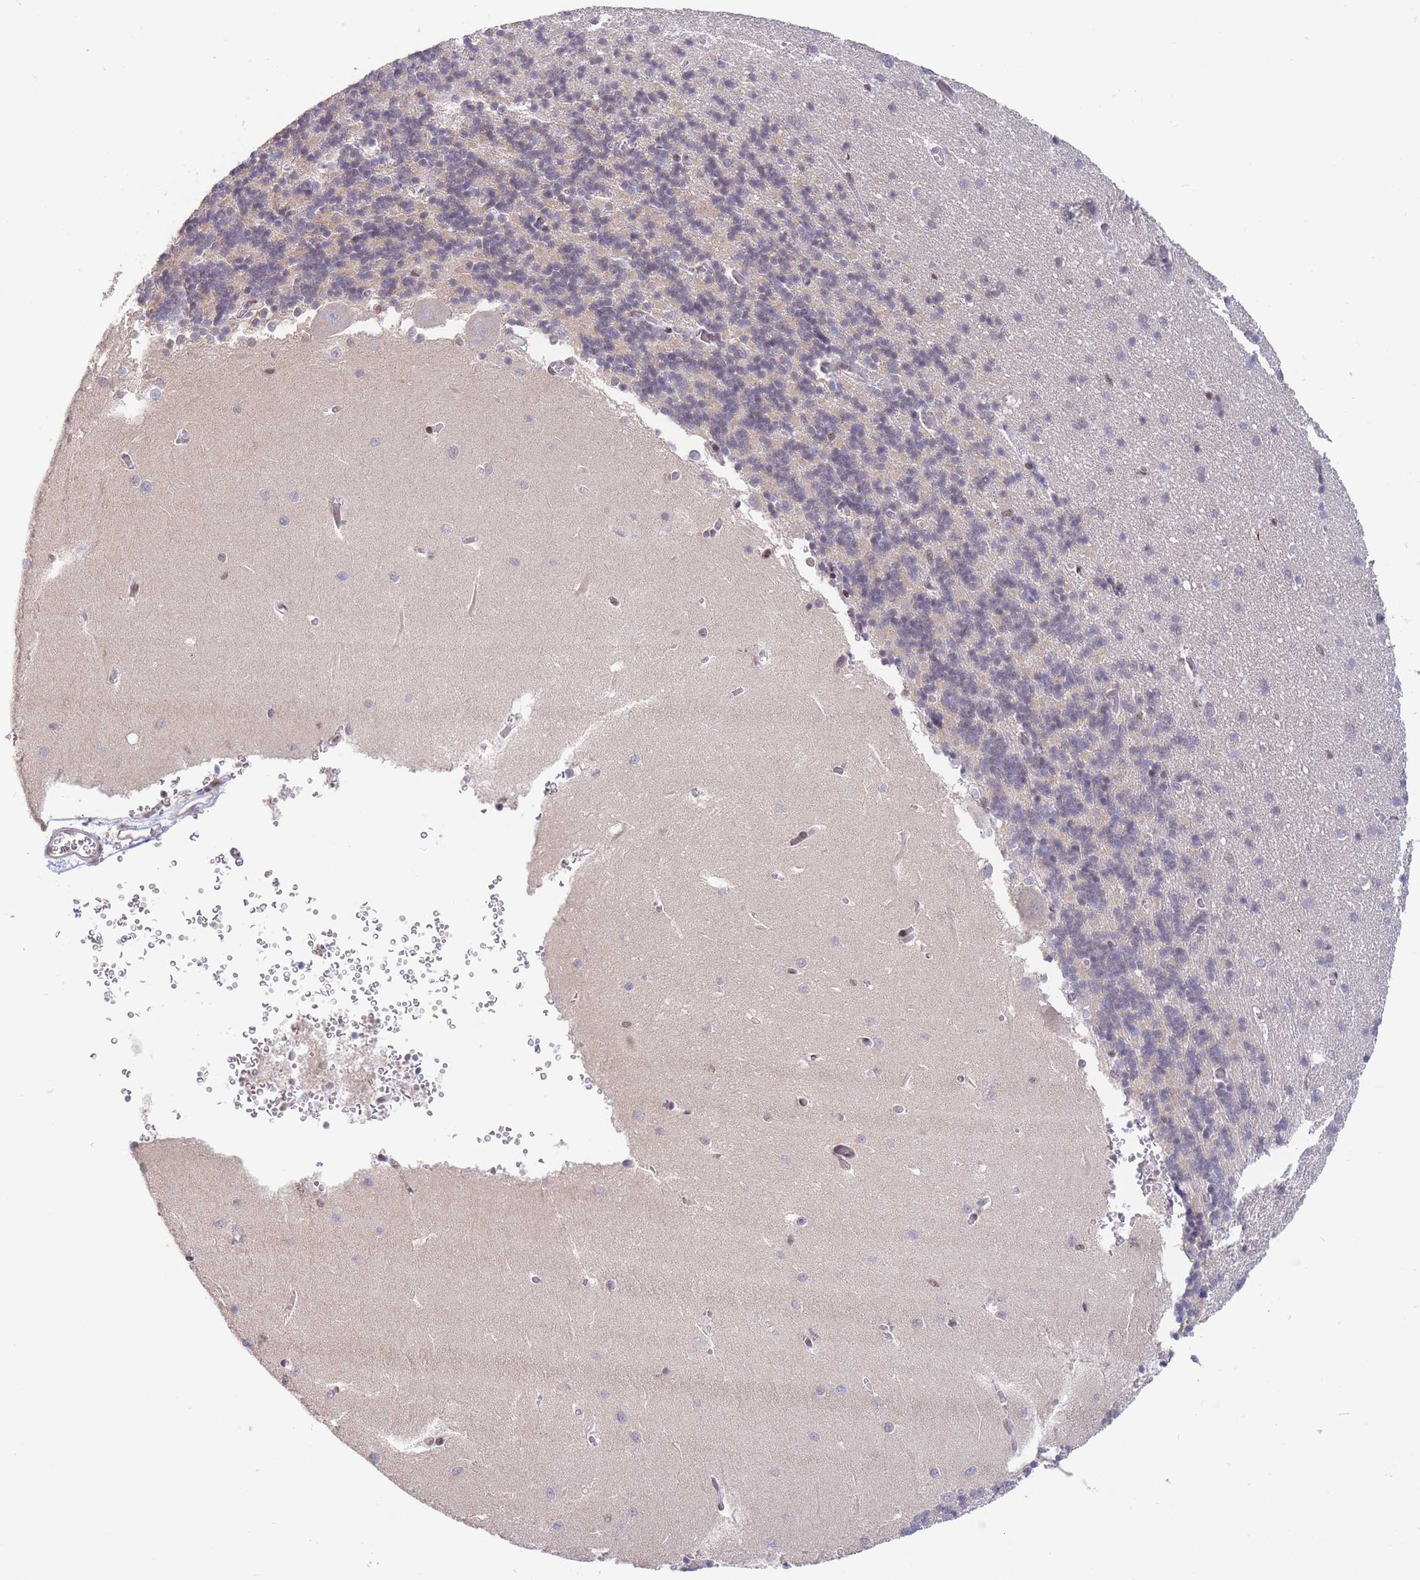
{"staining": {"intensity": "negative", "quantity": "none", "location": "none"}, "tissue": "cerebellum", "cell_type": "Cells in granular layer", "image_type": "normal", "snomed": [{"axis": "morphology", "description": "Normal tissue, NOS"}, {"axis": "topography", "description": "Cerebellum"}], "caption": "This micrograph is of benign cerebellum stained with immunohistochemistry (IHC) to label a protein in brown with the nuclei are counter-stained blue. There is no positivity in cells in granular layer.", "gene": "SMAD9", "patient": {"sex": "male", "age": 37}}